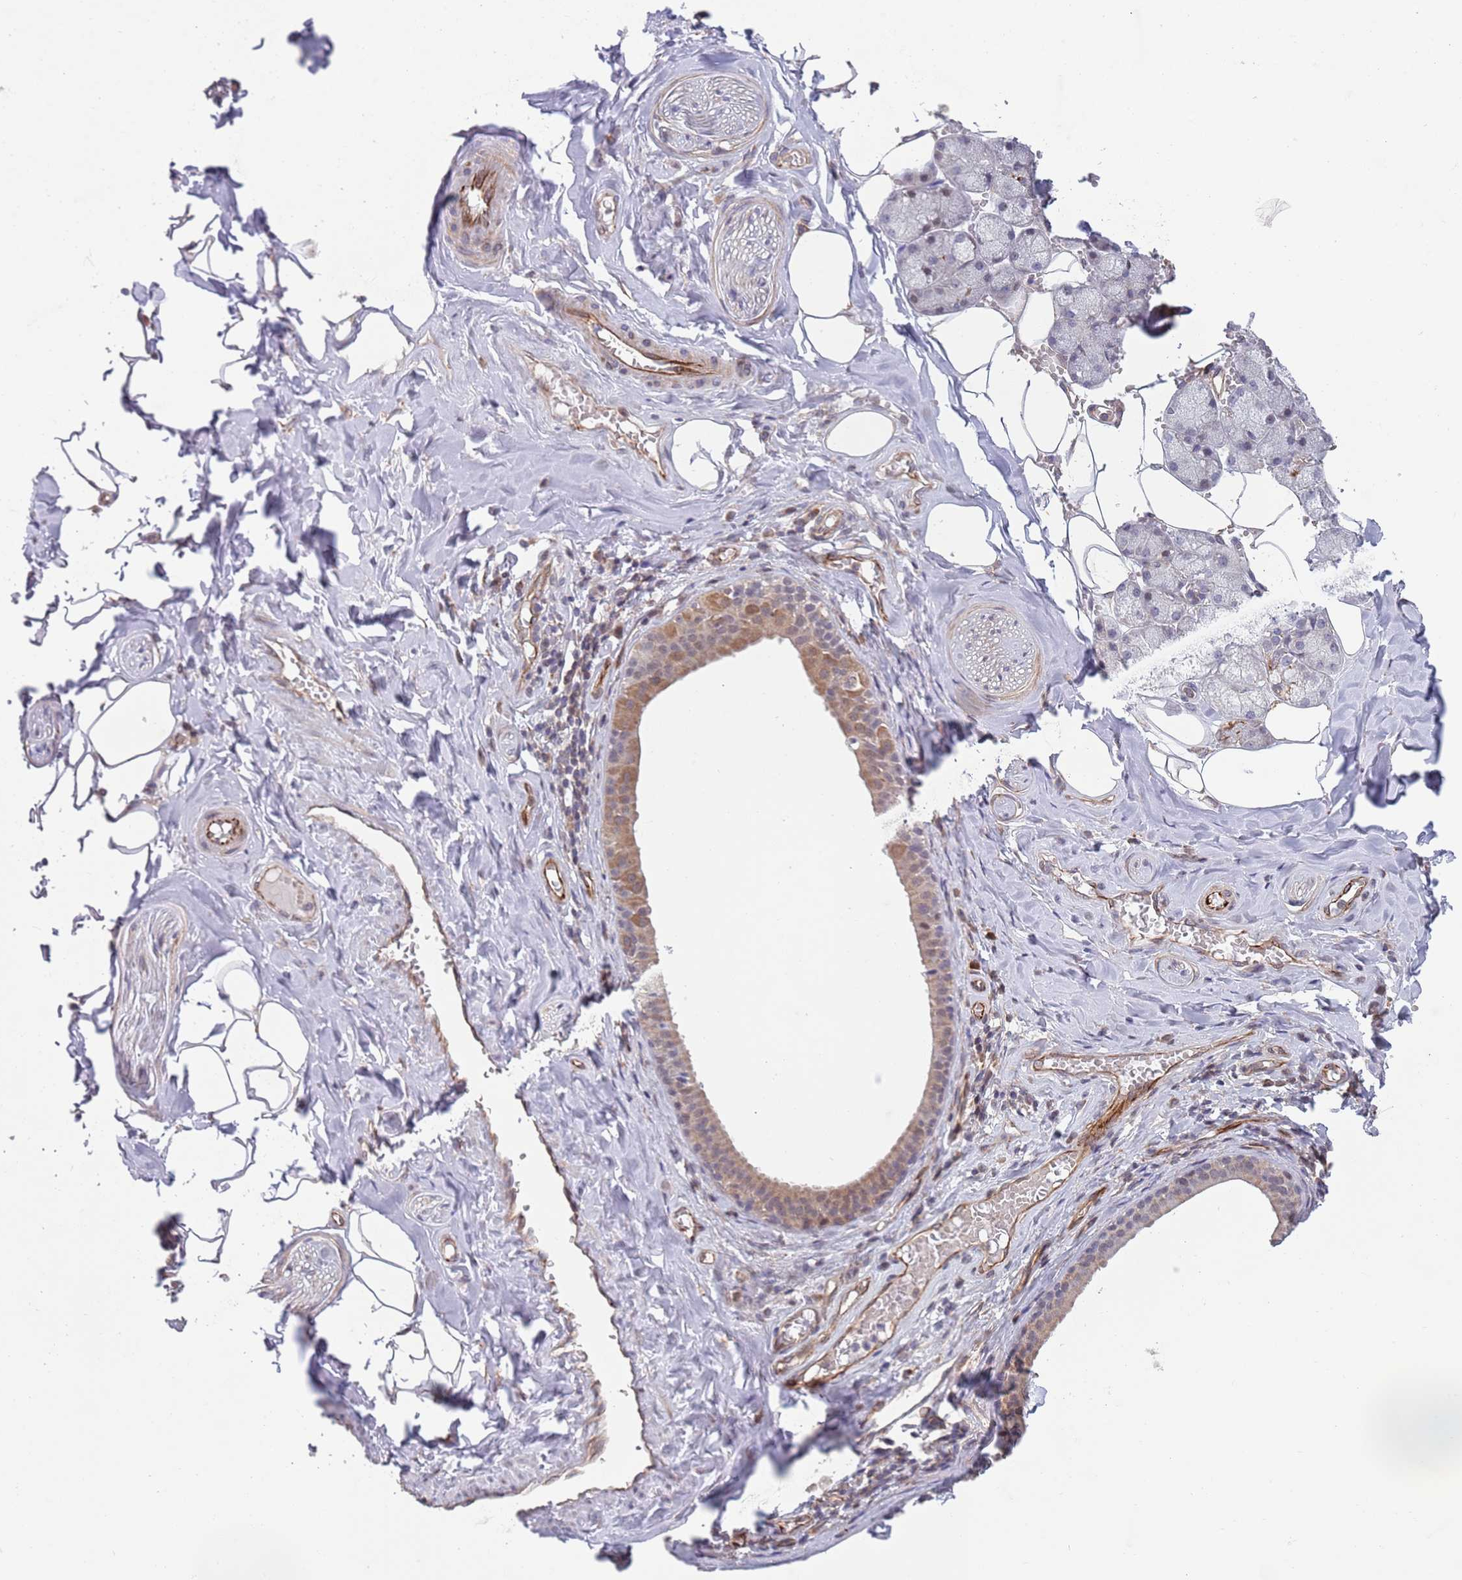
{"staining": {"intensity": "moderate", "quantity": "25%-75%", "location": "cytoplasmic/membranous,nuclear"}, "tissue": "salivary gland", "cell_type": "Glandular cells", "image_type": "normal", "snomed": [{"axis": "morphology", "description": "Normal tissue, NOS"}, {"axis": "topography", "description": "Salivary gland"}], "caption": "A photomicrograph showing moderate cytoplasmic/membranous,nuclear staining in approximately 25%-75% of glandular cells in benign salivary gland, as visualized by brown immunohistochemical staining.", "gene": "CHD9", "patient": {"sex": "male", "age": 62}}